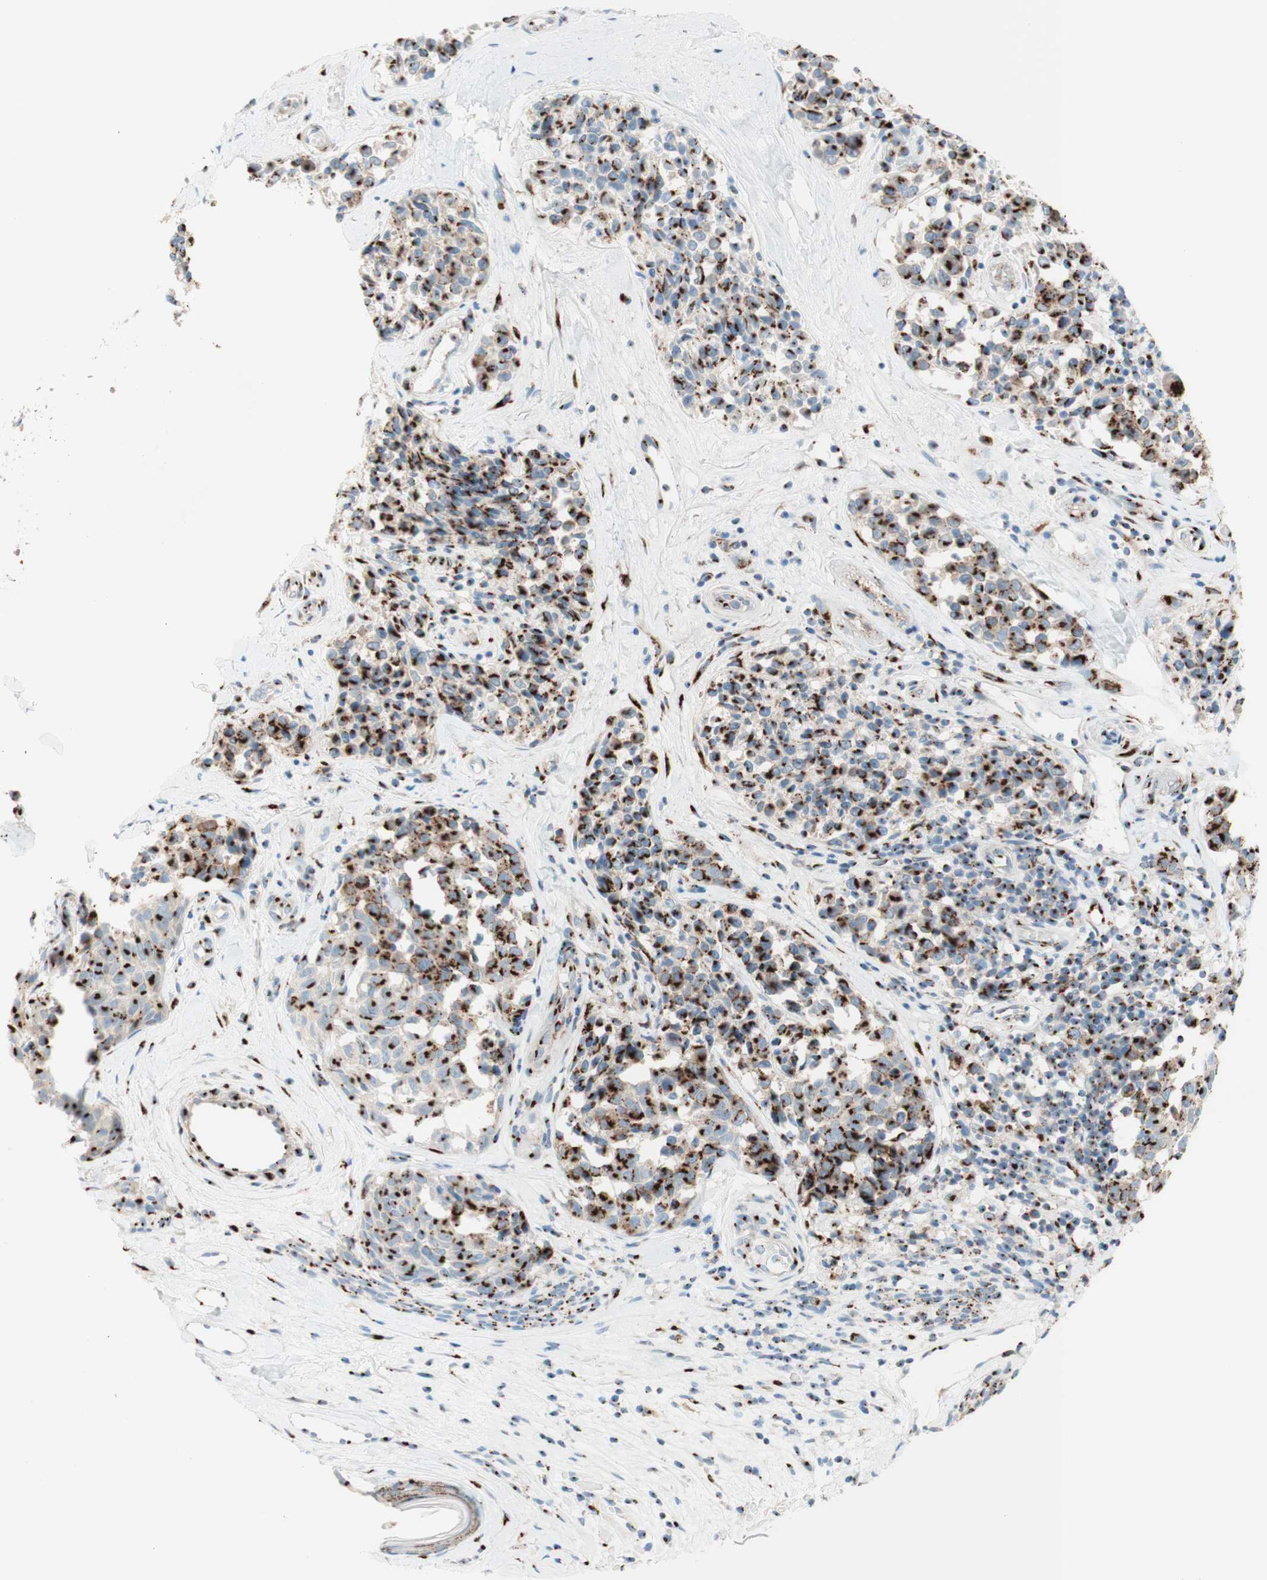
{"staining": {"intensity": "strong", "quantity": ">75%", "location": "cytoplasmic/membranous"}, "tissue": "melanoma", "cell_type": "Tumor cells", "image_type": "cancer", "snomed": [{"axis": "morphology", "description": "Malignant melanoma, NOS"}, {"axis": "topography", "description": "Skin"}], "caption": "Malignant melanoma was stained to show a protein in brown. There is high levels of strong cytoplasmic/membranous expression in approximately >75% of tumor cells. The staining was performed using DAB (3,3'-diaminobenzidine) to visualize the protein expression in brown, while the nuclei were stained in blue with hematoxylin (Magnification: 20x).", "gene": "GOLGB1", "patient": {"sex": "female", "age": 64}}